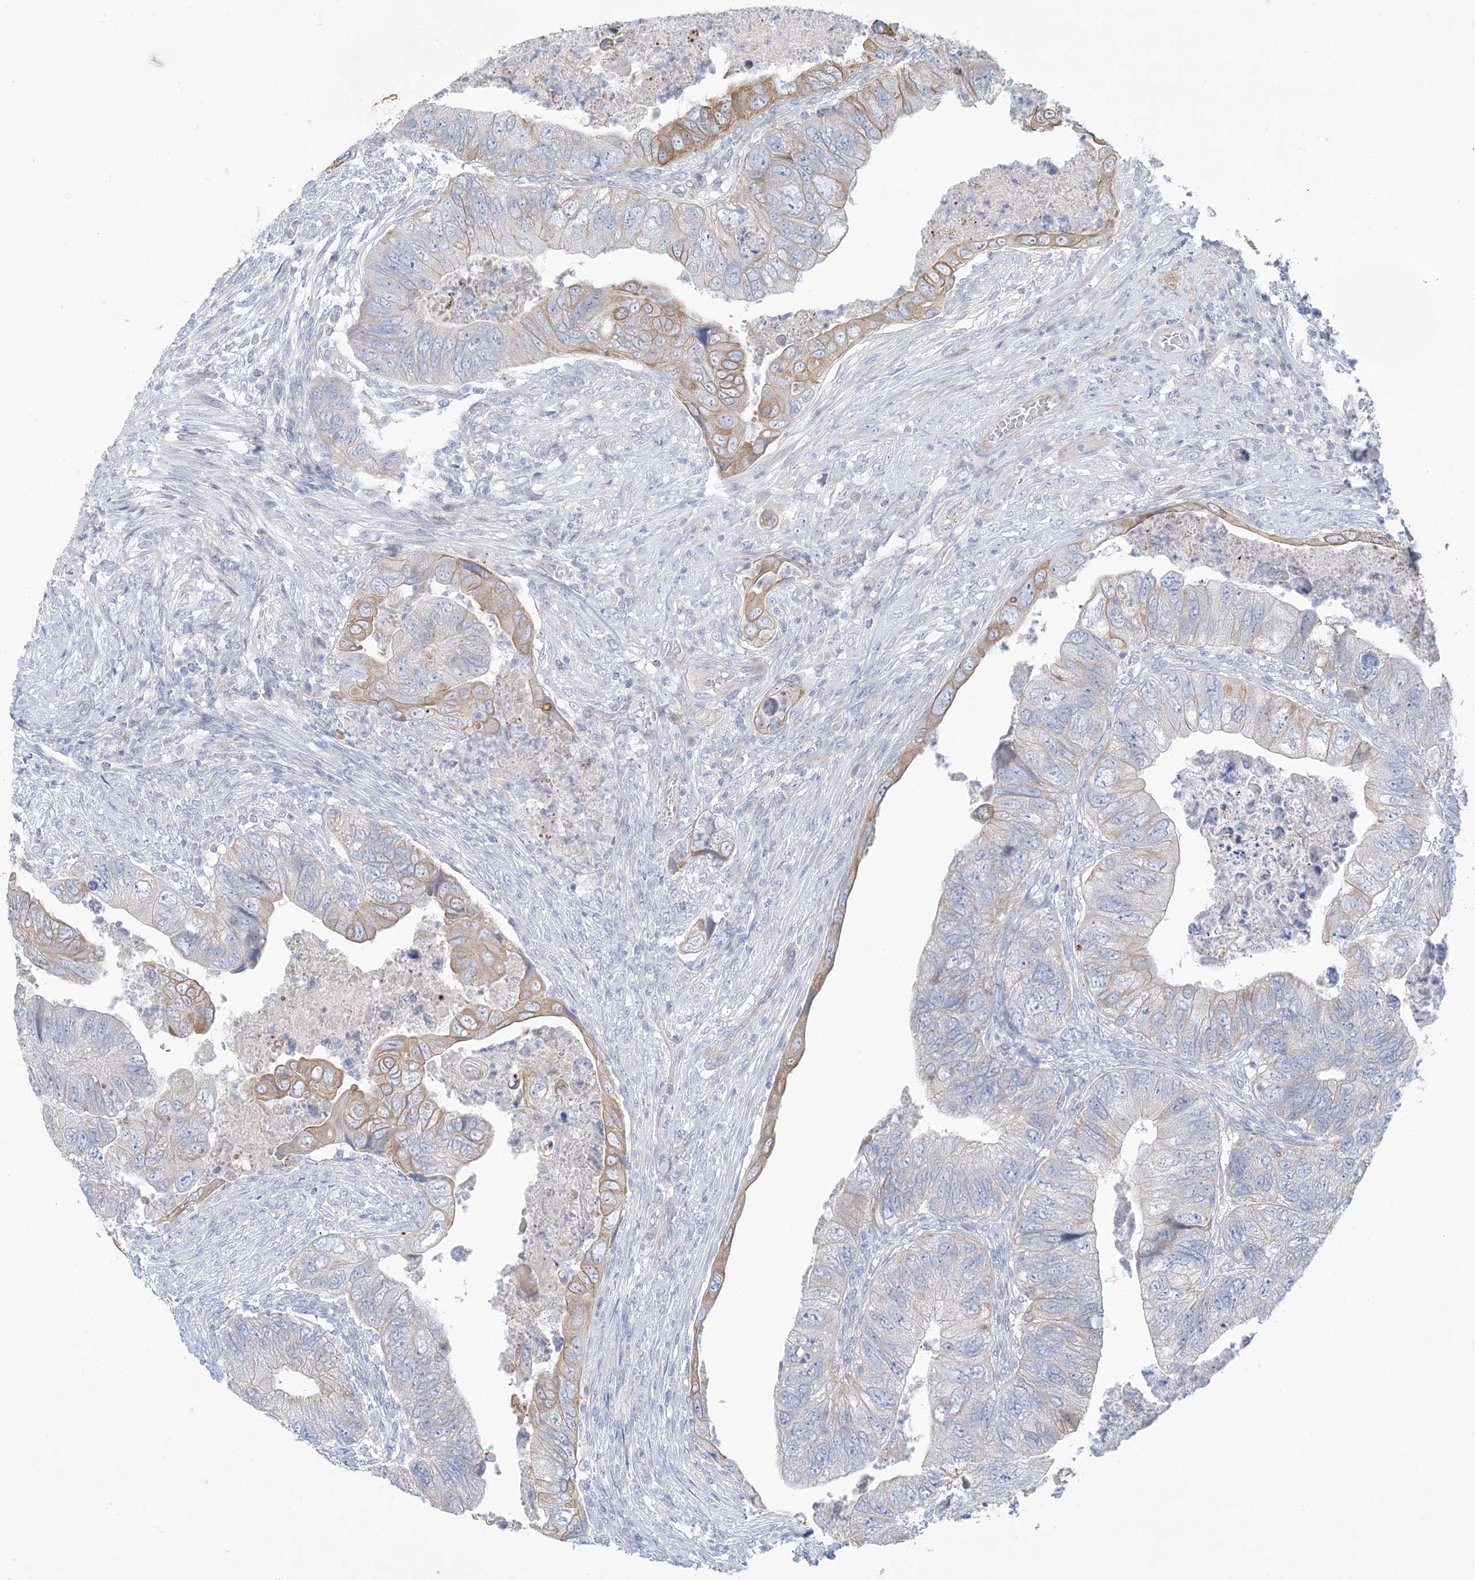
{"staining": {"intensity": "weak", "quantity": "25%-75%", "location": "cytoplasmic/membranous"}, "tissue": "colorectal cancer", "cell_type": "Tumor cells", "image_type": "cancer", "snomed": [{"axis": "morphology", "description": "Adenocarcinoma, NOS"}, {"axis": "topography", "description": "Rectum"}], "caption": "This is a photomicrograph of immunohistochemistry (IHC) staining of adenocarcinoma (colorectal), which shows weak expression in the cytoplasmic/membranous of tumor cells.", "gene": "ATP11C", "patient": {"sex": "male", "age": 63}}